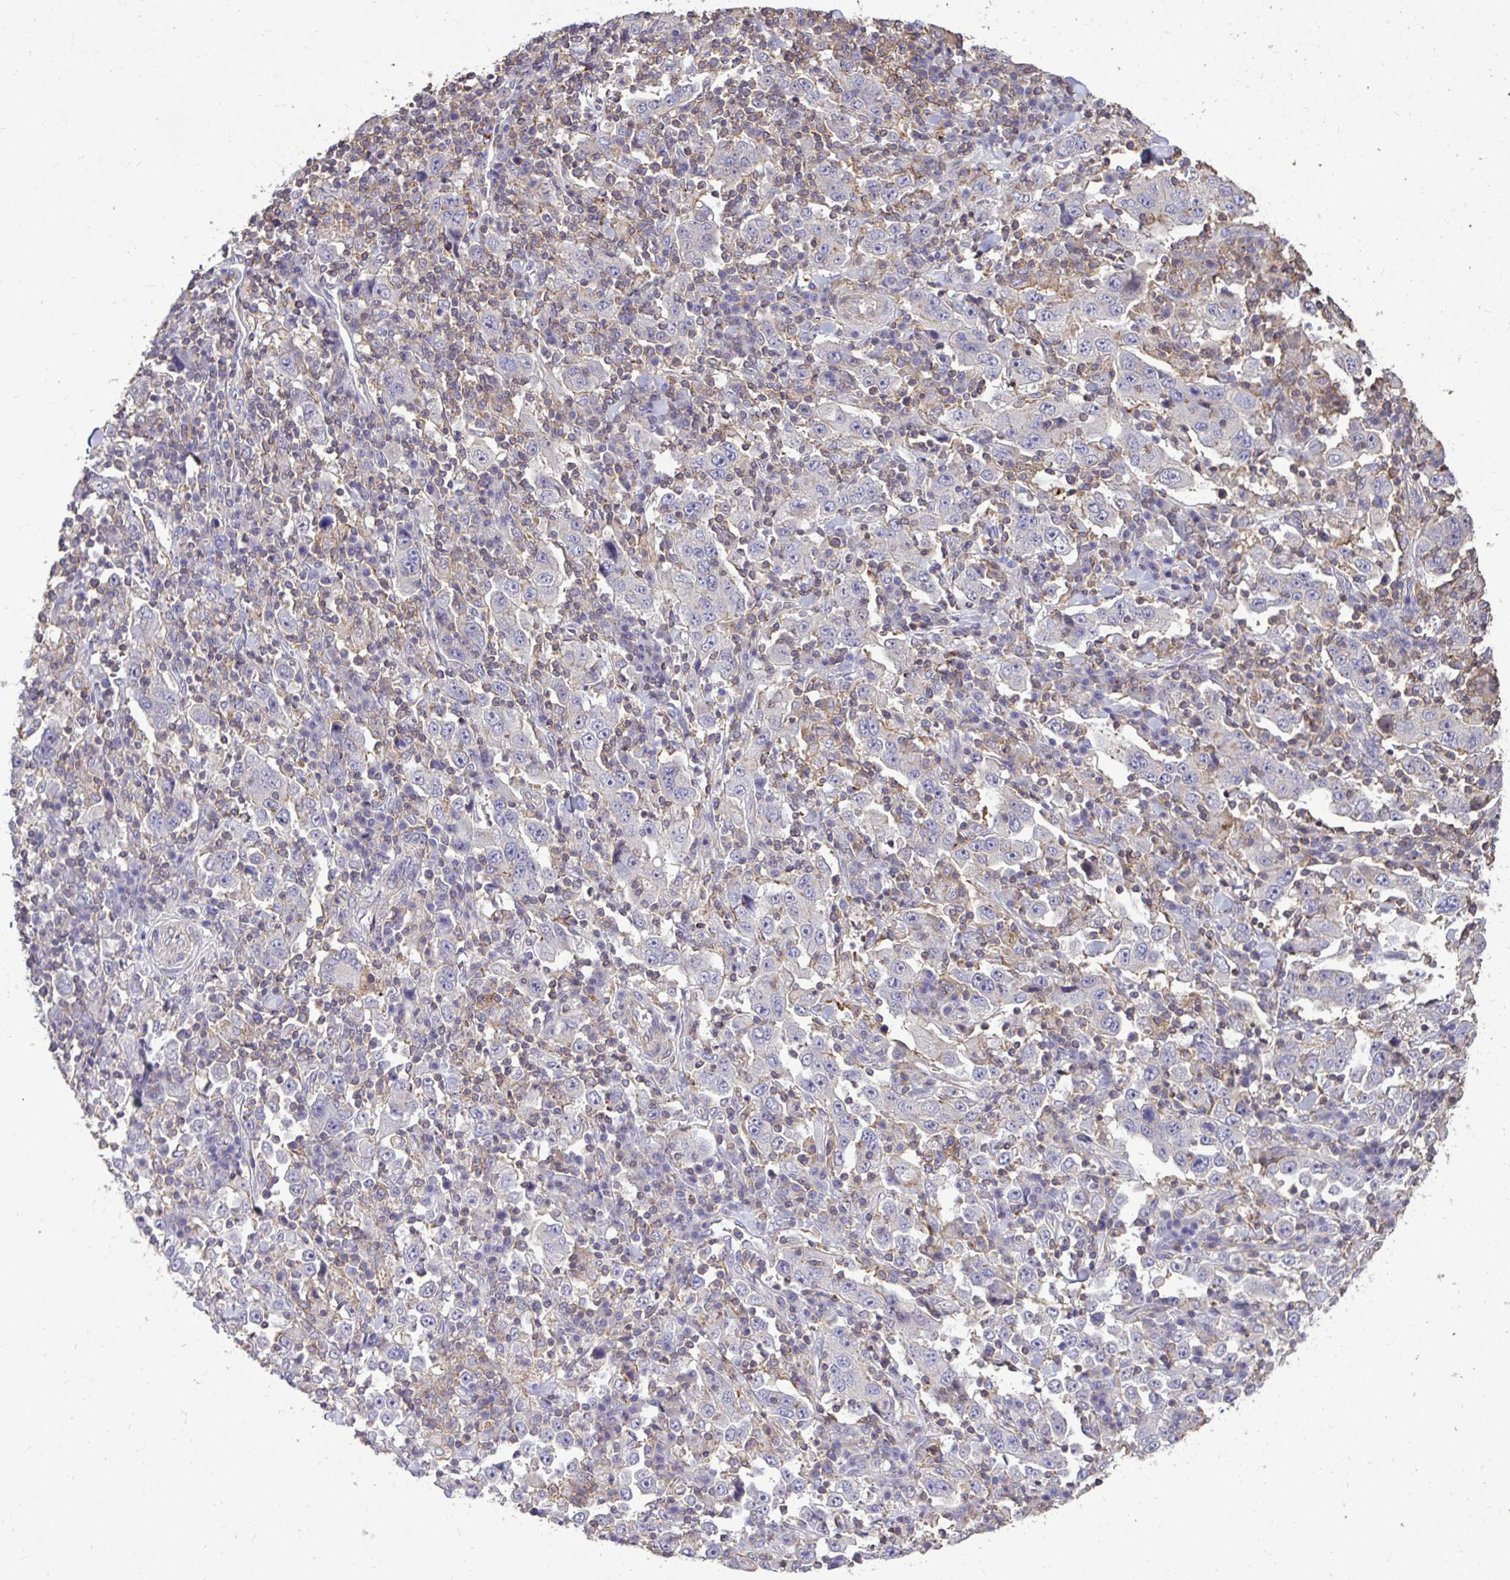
{"staining": {"intensity": "negative", "quantity": "none", "location": "none"}, "tissue": "stomach cancer", "cell_type": "Tumor cells", "image_type": "cancer", "snomed": [{"axis": "morphology", "description": "Normal tissue, NOS"}, {"axis": "morphology", "description": "Adenocarcinoma, NOS"}, {"axis": "topography", "description": "Stomach, upper"}, {"axis": "topography", "description": "Stomach"}], "caption": "DAB (3,3'-diaminobenzidine) immunohistochemical staining of human adenocarcinoma (stomach) exhibits no significant positivity in tumor cells.", "gene": "IGFL2", "patient": {"sex": "male", "age": 59}}